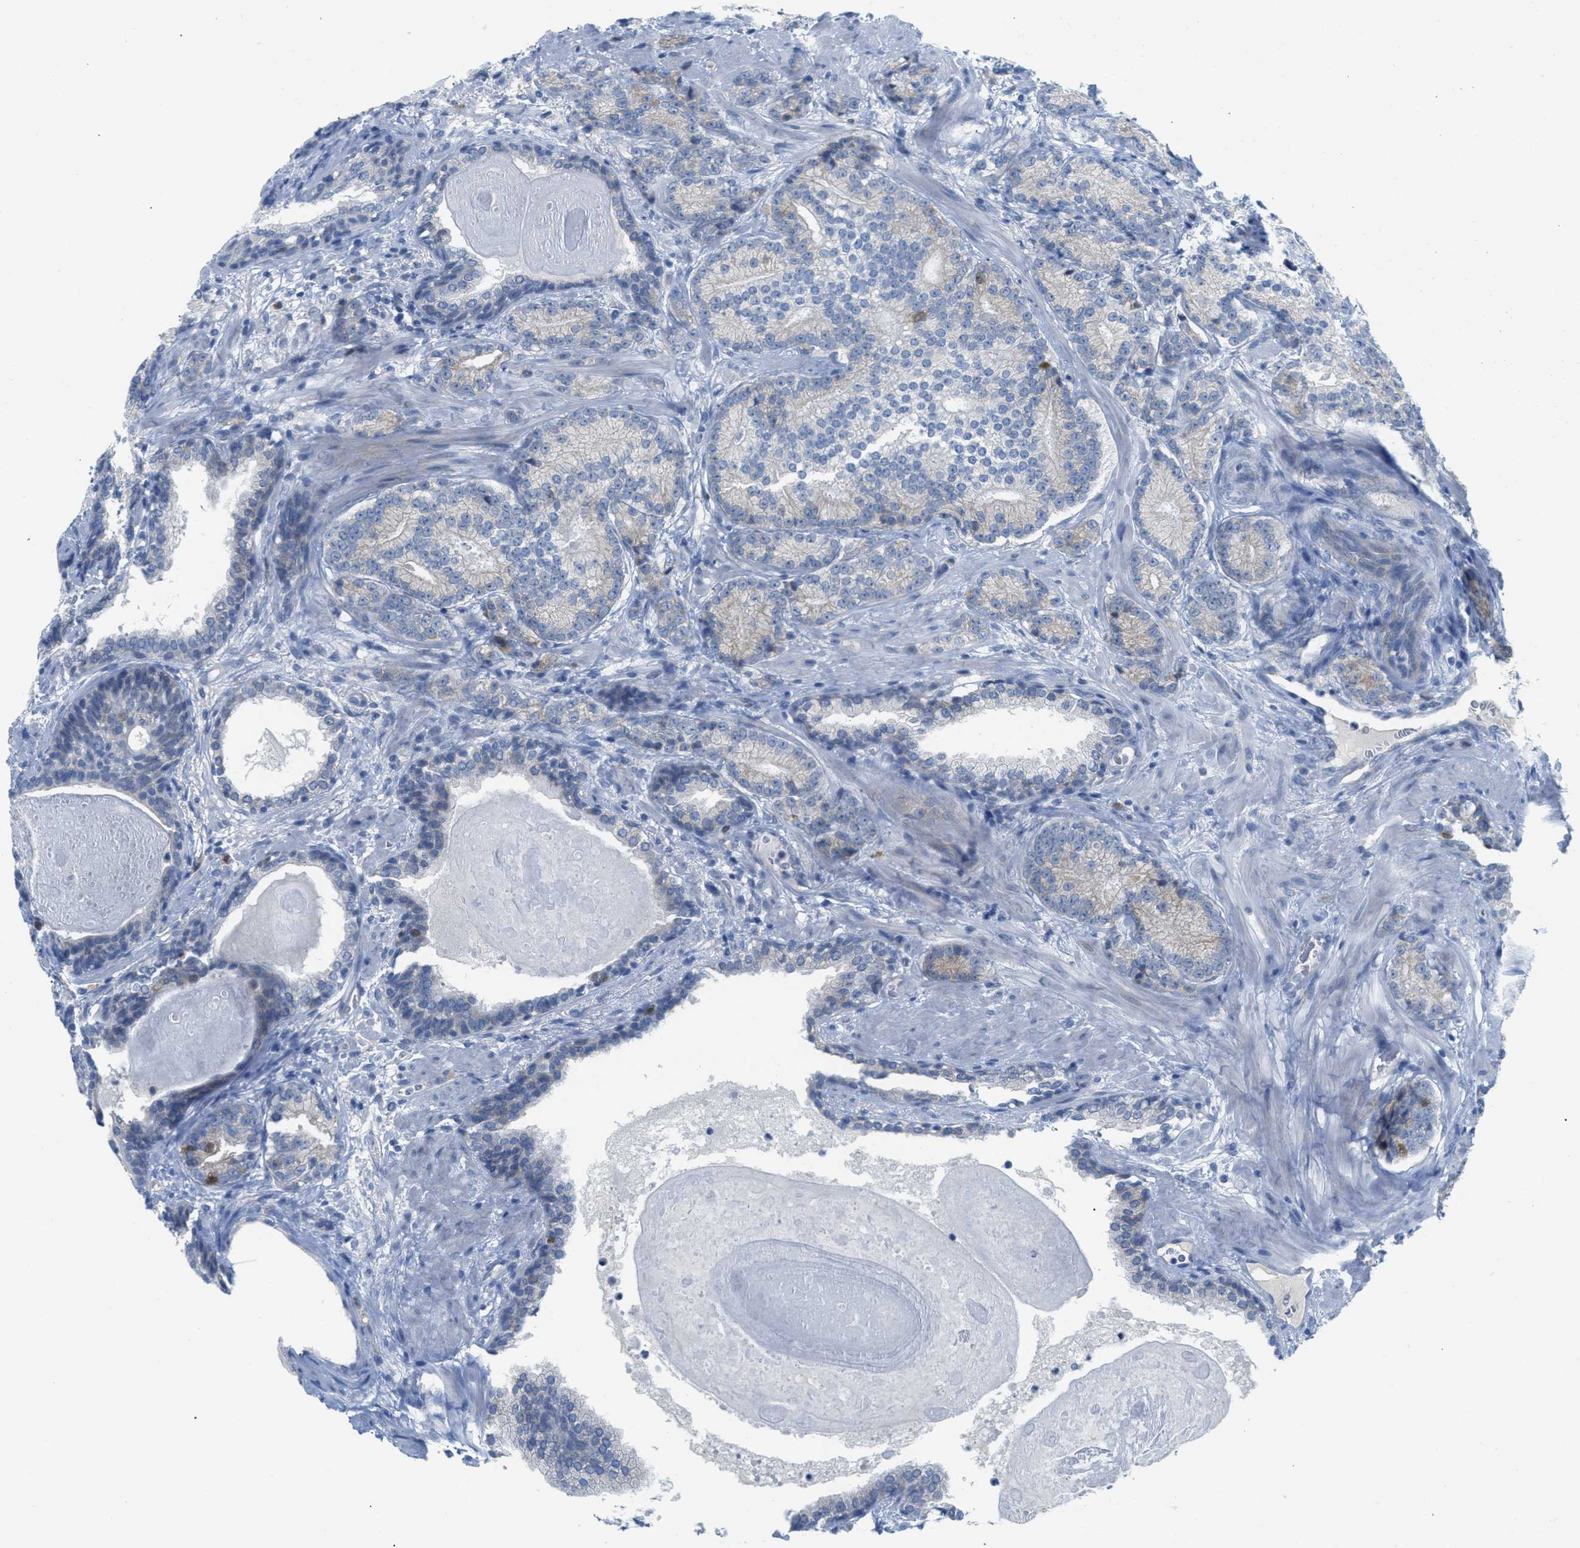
{"staining": {"intensity": "strong", "quantity": "<25%", "location": "nuclear"}, "tissue": "prostate cancer", "cell_type": "Tumor cells", "image_type": "cancer", "snomed": [{"axis": "morphology", "description": "Adenocarcinoma, High grade"}, {"axis": "topography", "description": "Prostate"}], "caption": "DAB immunohistochemical staining of human prostate cancer (high-grade adenocarcinoma) shows strong nuclear protein expression in approximately <25% of tumor cells. (DAB IHC, brown staining for protein, blue staining for nuclei).", "gene": "ORC6", "patient": {"sex": "male", "age": 61}}